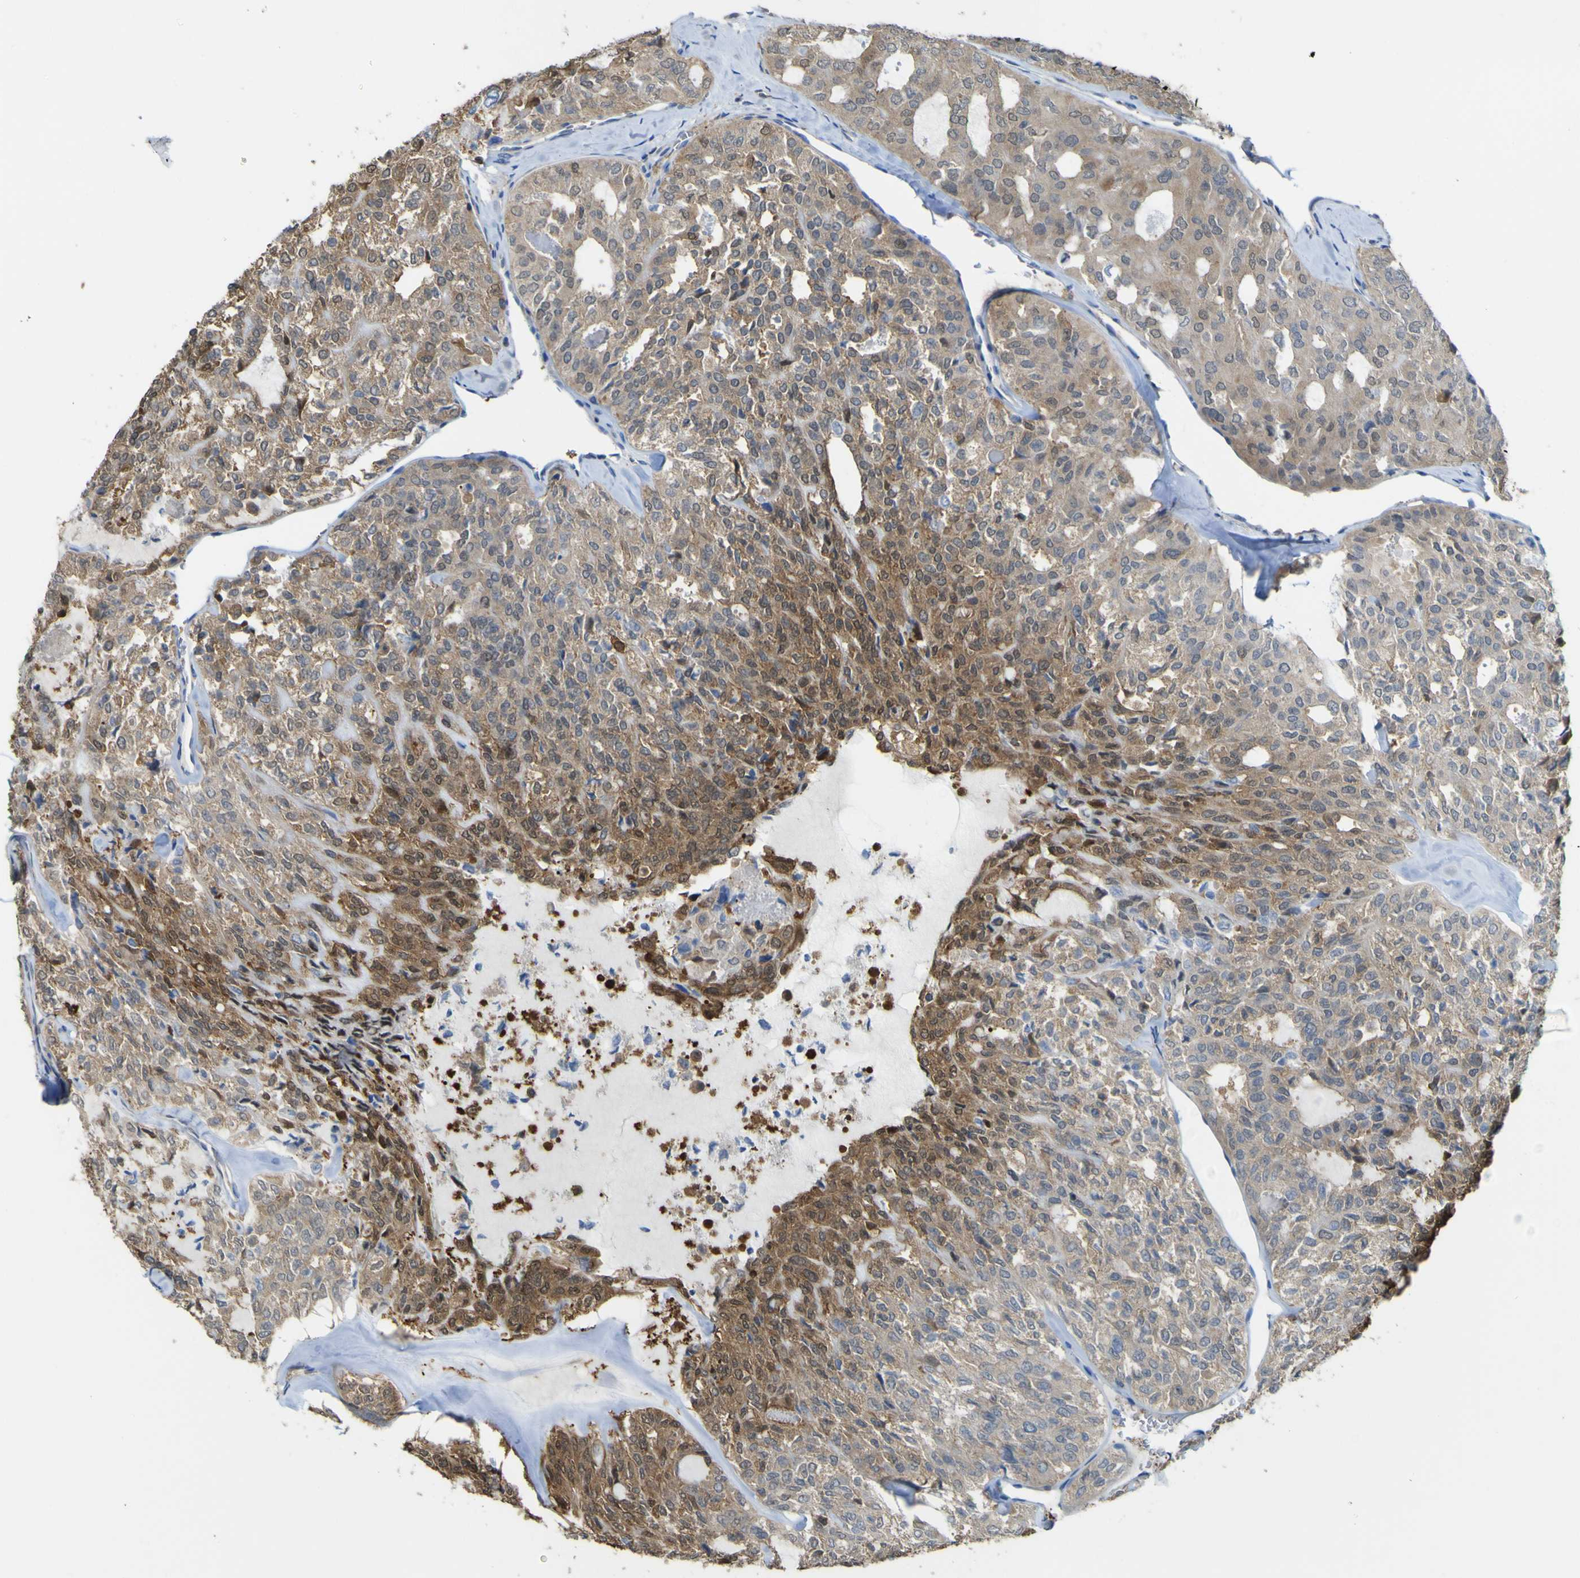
{"staining": {"intensity": "moderate", "quantity": ">75%", "location": "cytoplasmic/membranous,nuclear"}, "tissue": "thyroid cancer", "cell_type": "Tumor cells", "image_type": "cancer", "snomed": [{"axis": "morphology", "description": "Follicular adenoma carcinoma, NOS"}, {"axis": "topography", "description": "Thyroid gland"}], "caption": "Immunohistochemical staining of follicular adenoma carcinoma (thyroid) displays moderate cytoplasmic/membranous and nuclear protein expression in approximately >75% of tumor cells.", "gene": "ABHD3", "patient": {"sex": "male", "age": 75}}